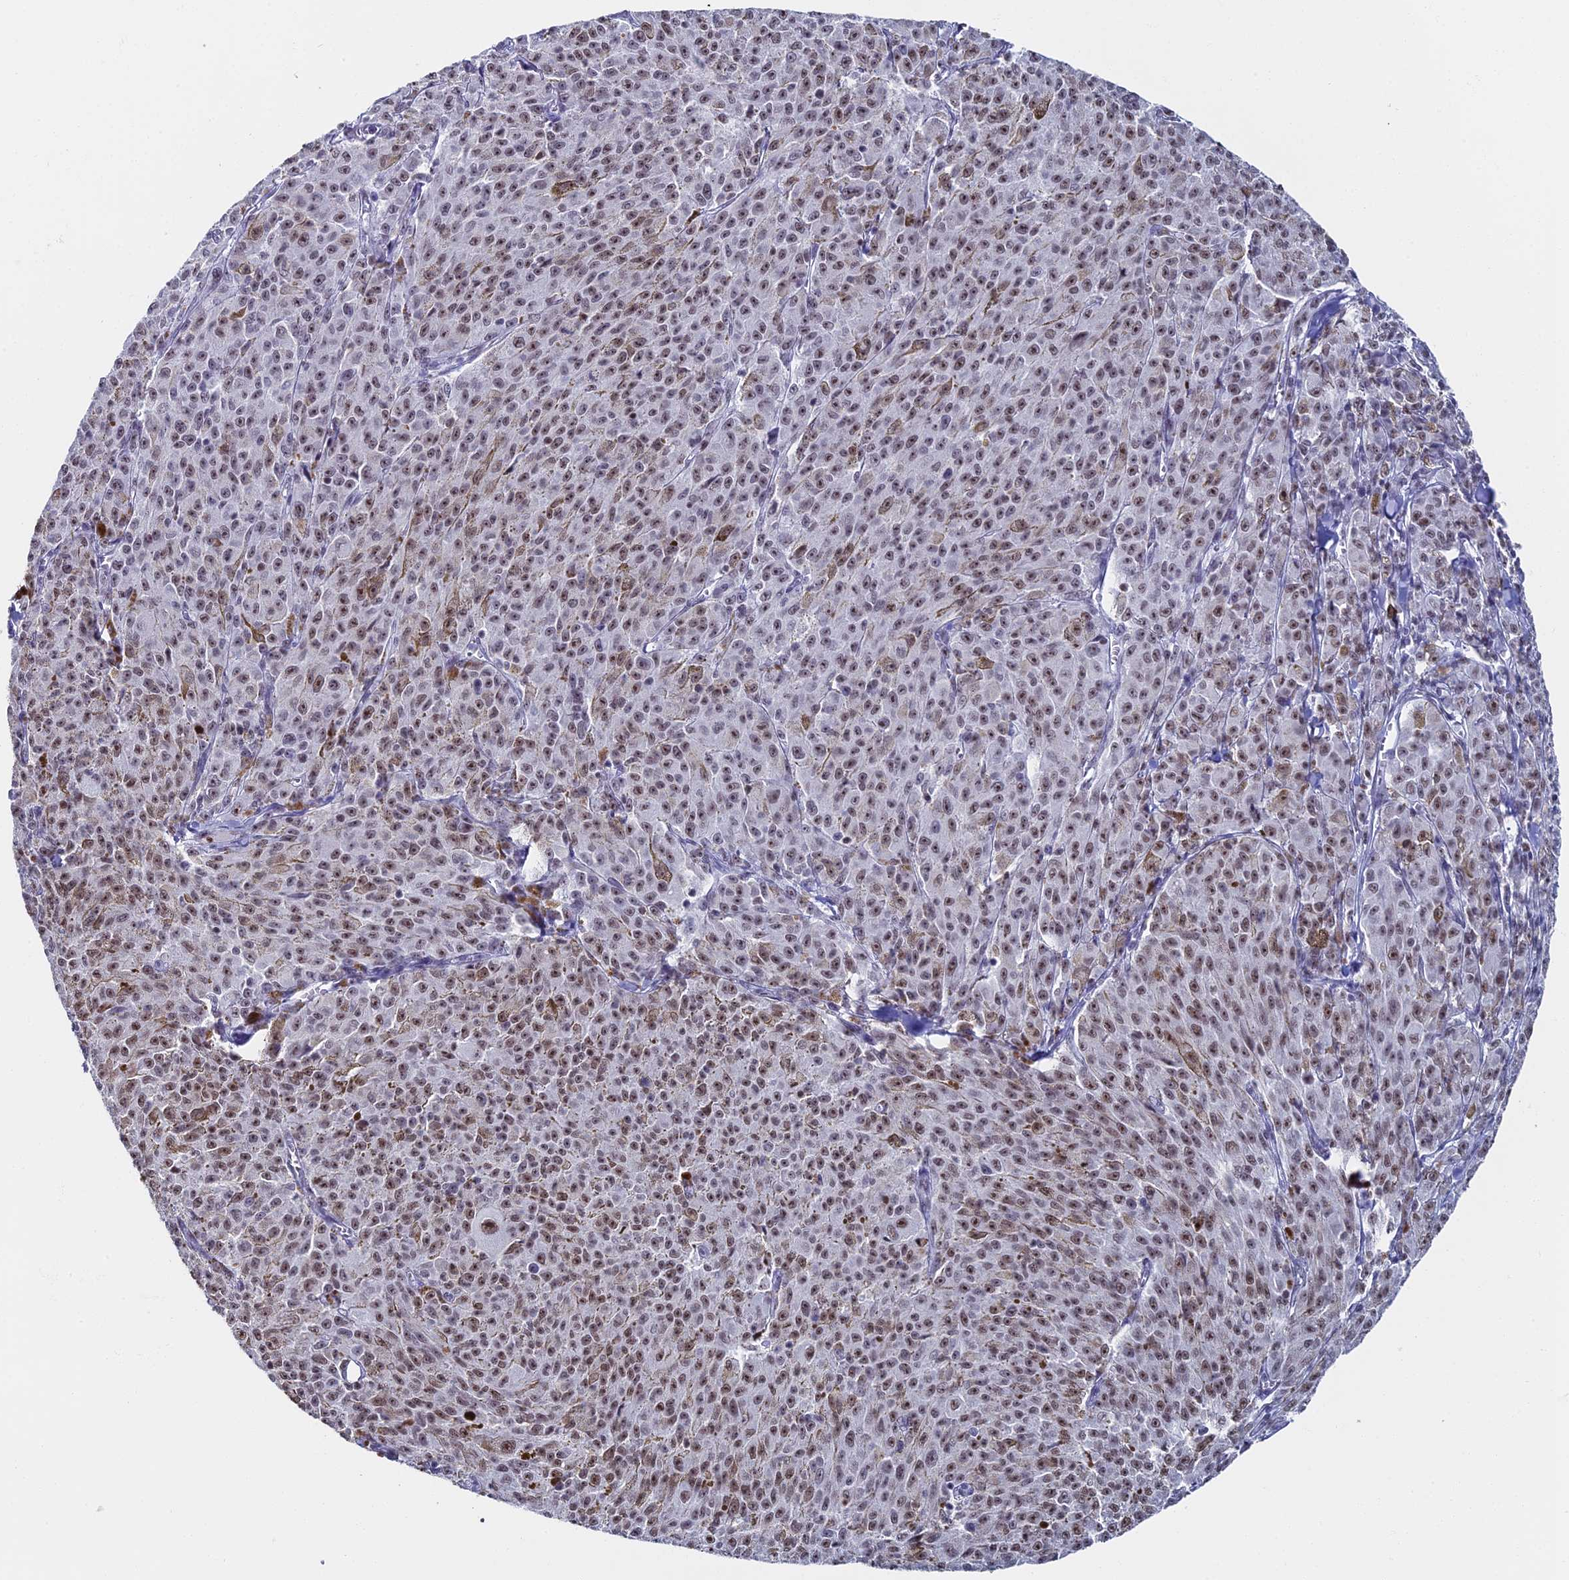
{"staining": {"intensity": "moderate", "quantity": ">75%", "location": "nuclear"}, "tissue": "melanoma", "cell_type": "Tumor cells", "image_type": "cancer", "snomed": [{"axis": "morphology", "description": "Malignant melanoma, NOS"}, {"axis": "topography", "description": "Skin"}], "caption": "There is medium levels of moderate nuclear positivity in tumor cells of malignant melanoma, as demonstrated by immunohistochemical staining (brown color).", "gene": "CD2BP2", "patient": {"sex": "female", "age": 52}}